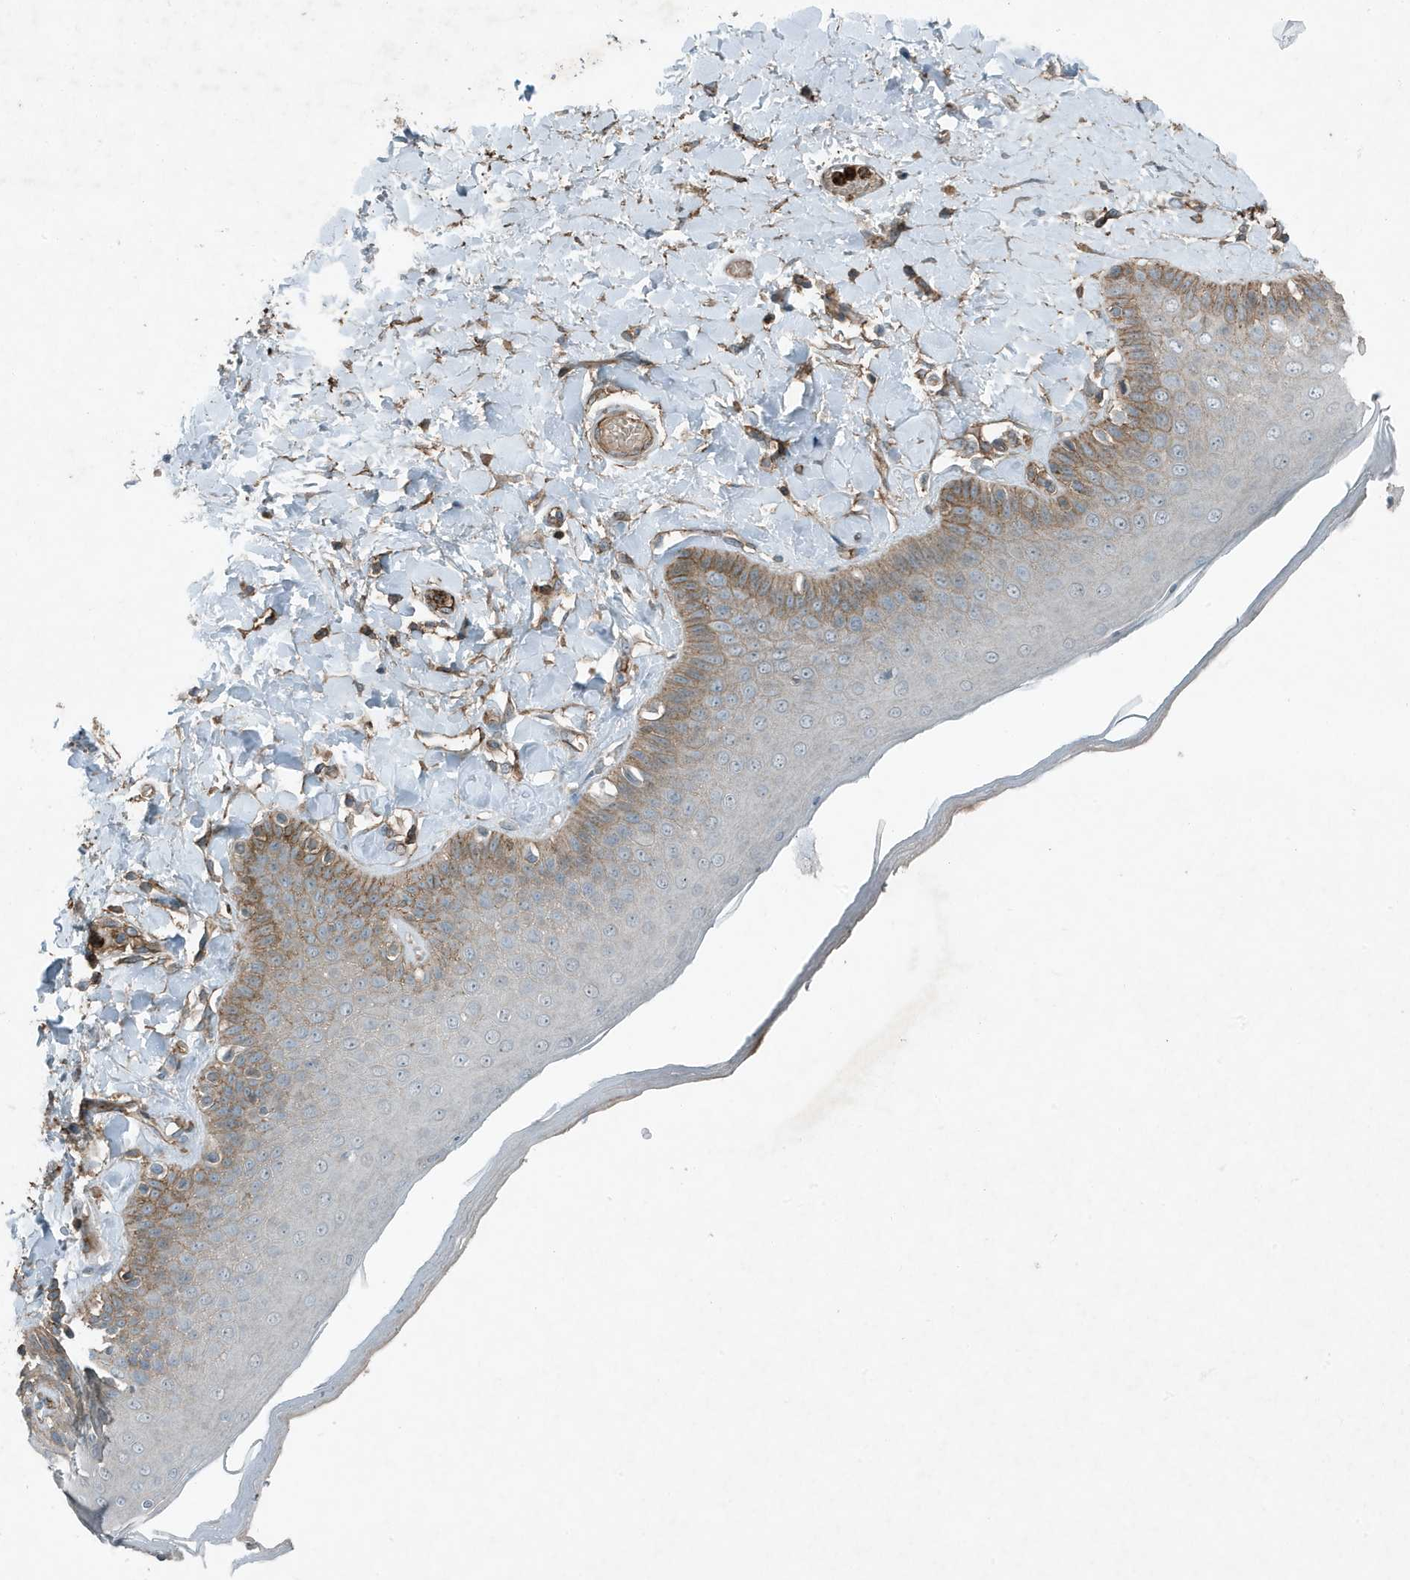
{"staining": {"intensity": "moderate", "quantity": "<25%", "location": "cytoplasmic/membranous"}, "tissue": "skin", "cell_type": "Epidermal cells", "image_type": "normal", "snomed": [{"axis": "morphology", "description": "Normal tissue, NOS"}, {"axis": "topography", "description": "Anal"}], "caption": "A brown stain highlights moderate cytoplasmic/membranous positivity of a protein in epidermal cells of unremarkable human skin.", "gene": "DAPP1", "patient": {"sex": "male", "age": 69}}